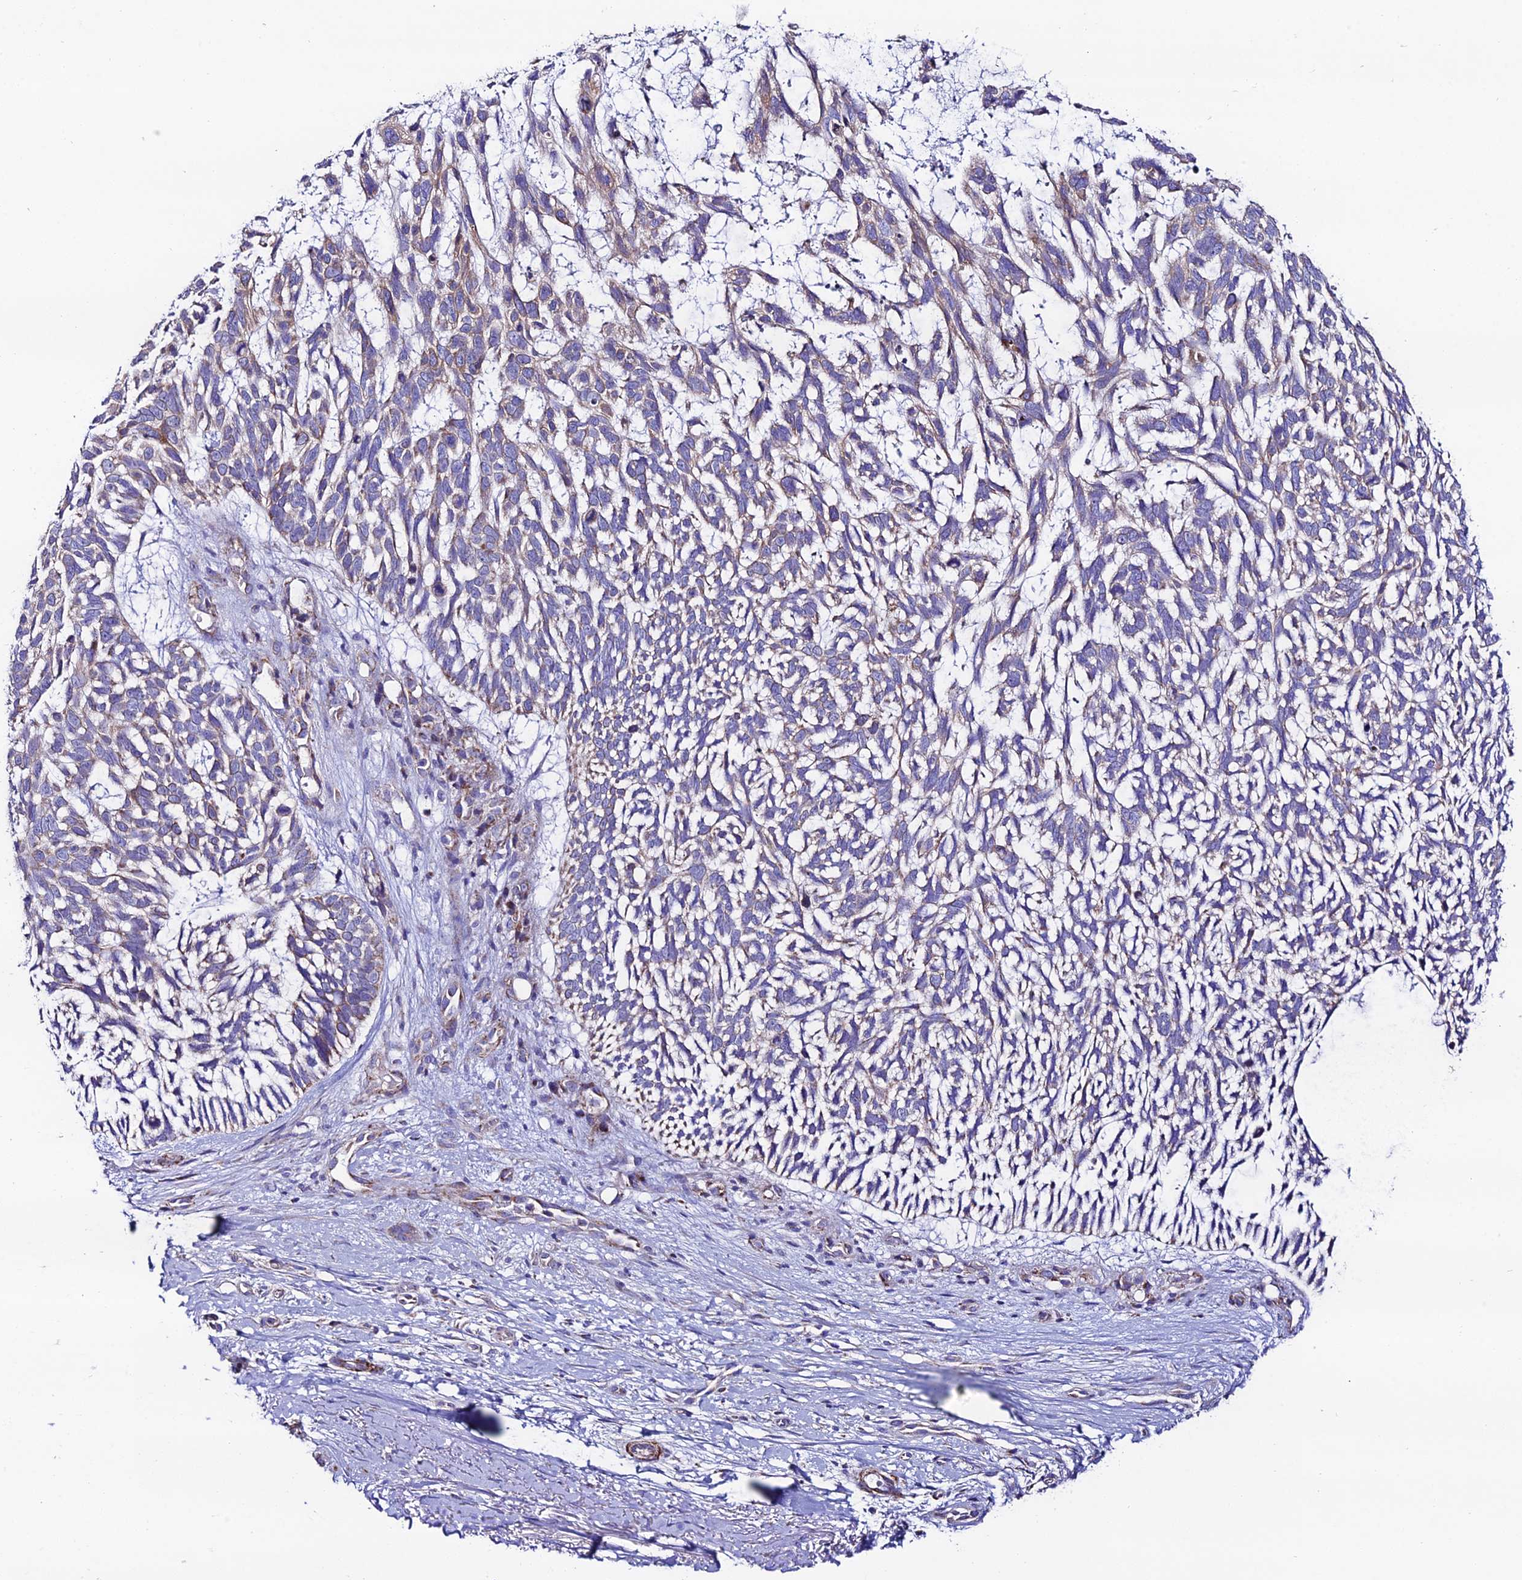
{"staining": {"intensity": "weak", "quantity": "25%-75%", "location": "cytoplasmic/membranous"}, "tissue": "skin cancer", "cell_type": "Tumor cells", "image_type": "cancer", "snomed": [{"axis": "morphology", "description": "Basal cell carcinoma"}, {"axis": "topography", "description": "Skin"}], "caption": "A brown stain shows weak cytoplasmic/membranous positivity of a protein in human skin cancer tumor cells.", "gene": "HSDL2", "patient": {"sex": "male", "age": 88}}